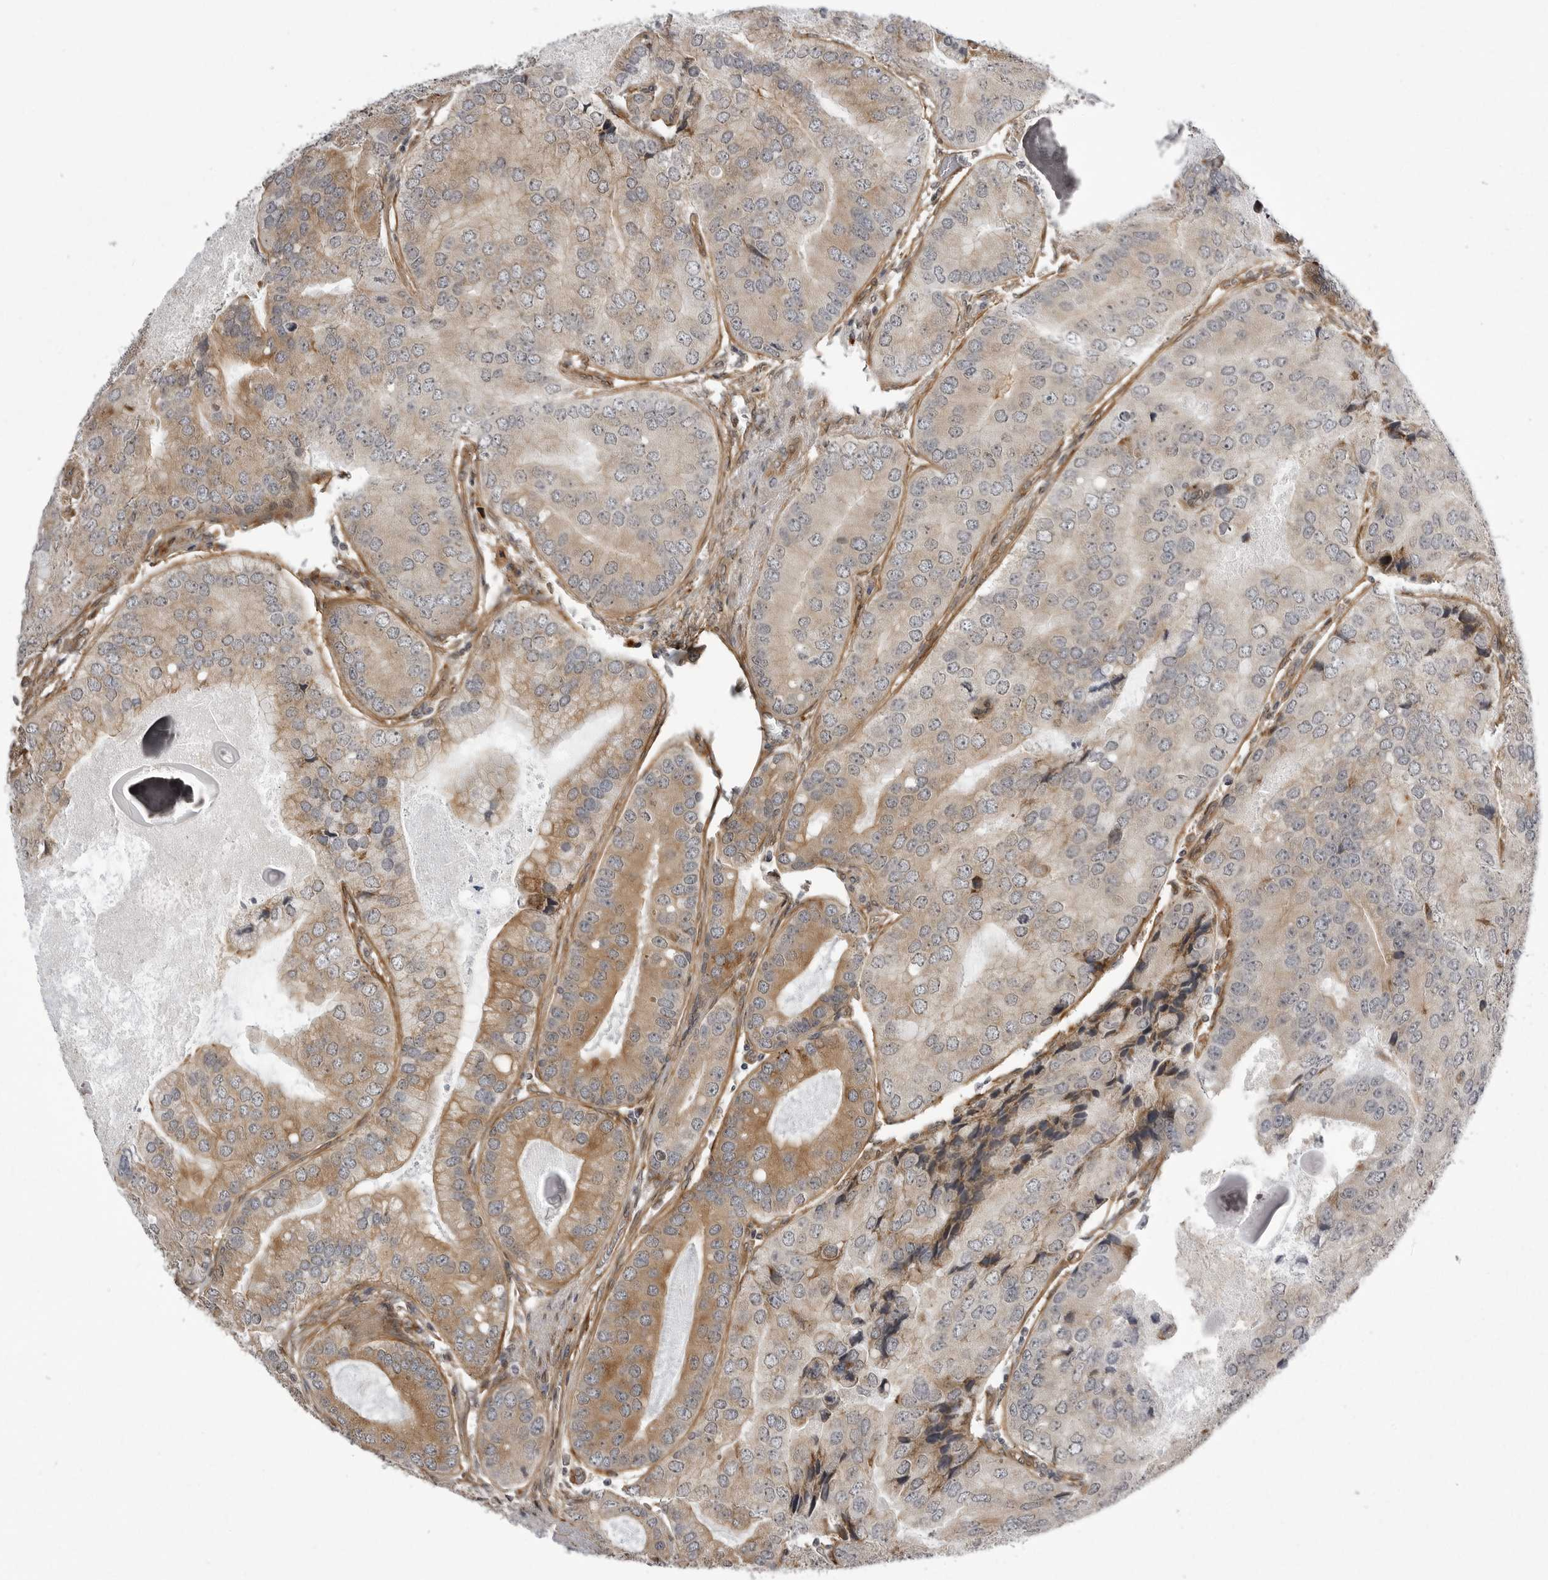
{"staining": {"intensity": "moderate", "quantity": "25%-75%", "location": "cytoplasmic/membranous"}, "tissue": "prostate cancer", "cell_type": "Tumor cells", "image_type": "cancer", "snomed": [{"axis": "morphology", "description": "Adenocarcinoma, High grade"}, {"axis": "topography", "description": "Prostate"}], "caption": "Moderate cytoplasmic/membranous expression for a protein is present in approximately 25%-75% of tumor cells of prostate cancer using immunohistochemistry.", "gene": "ARL5A", "patient": {"sex": "male", "age": 70}}